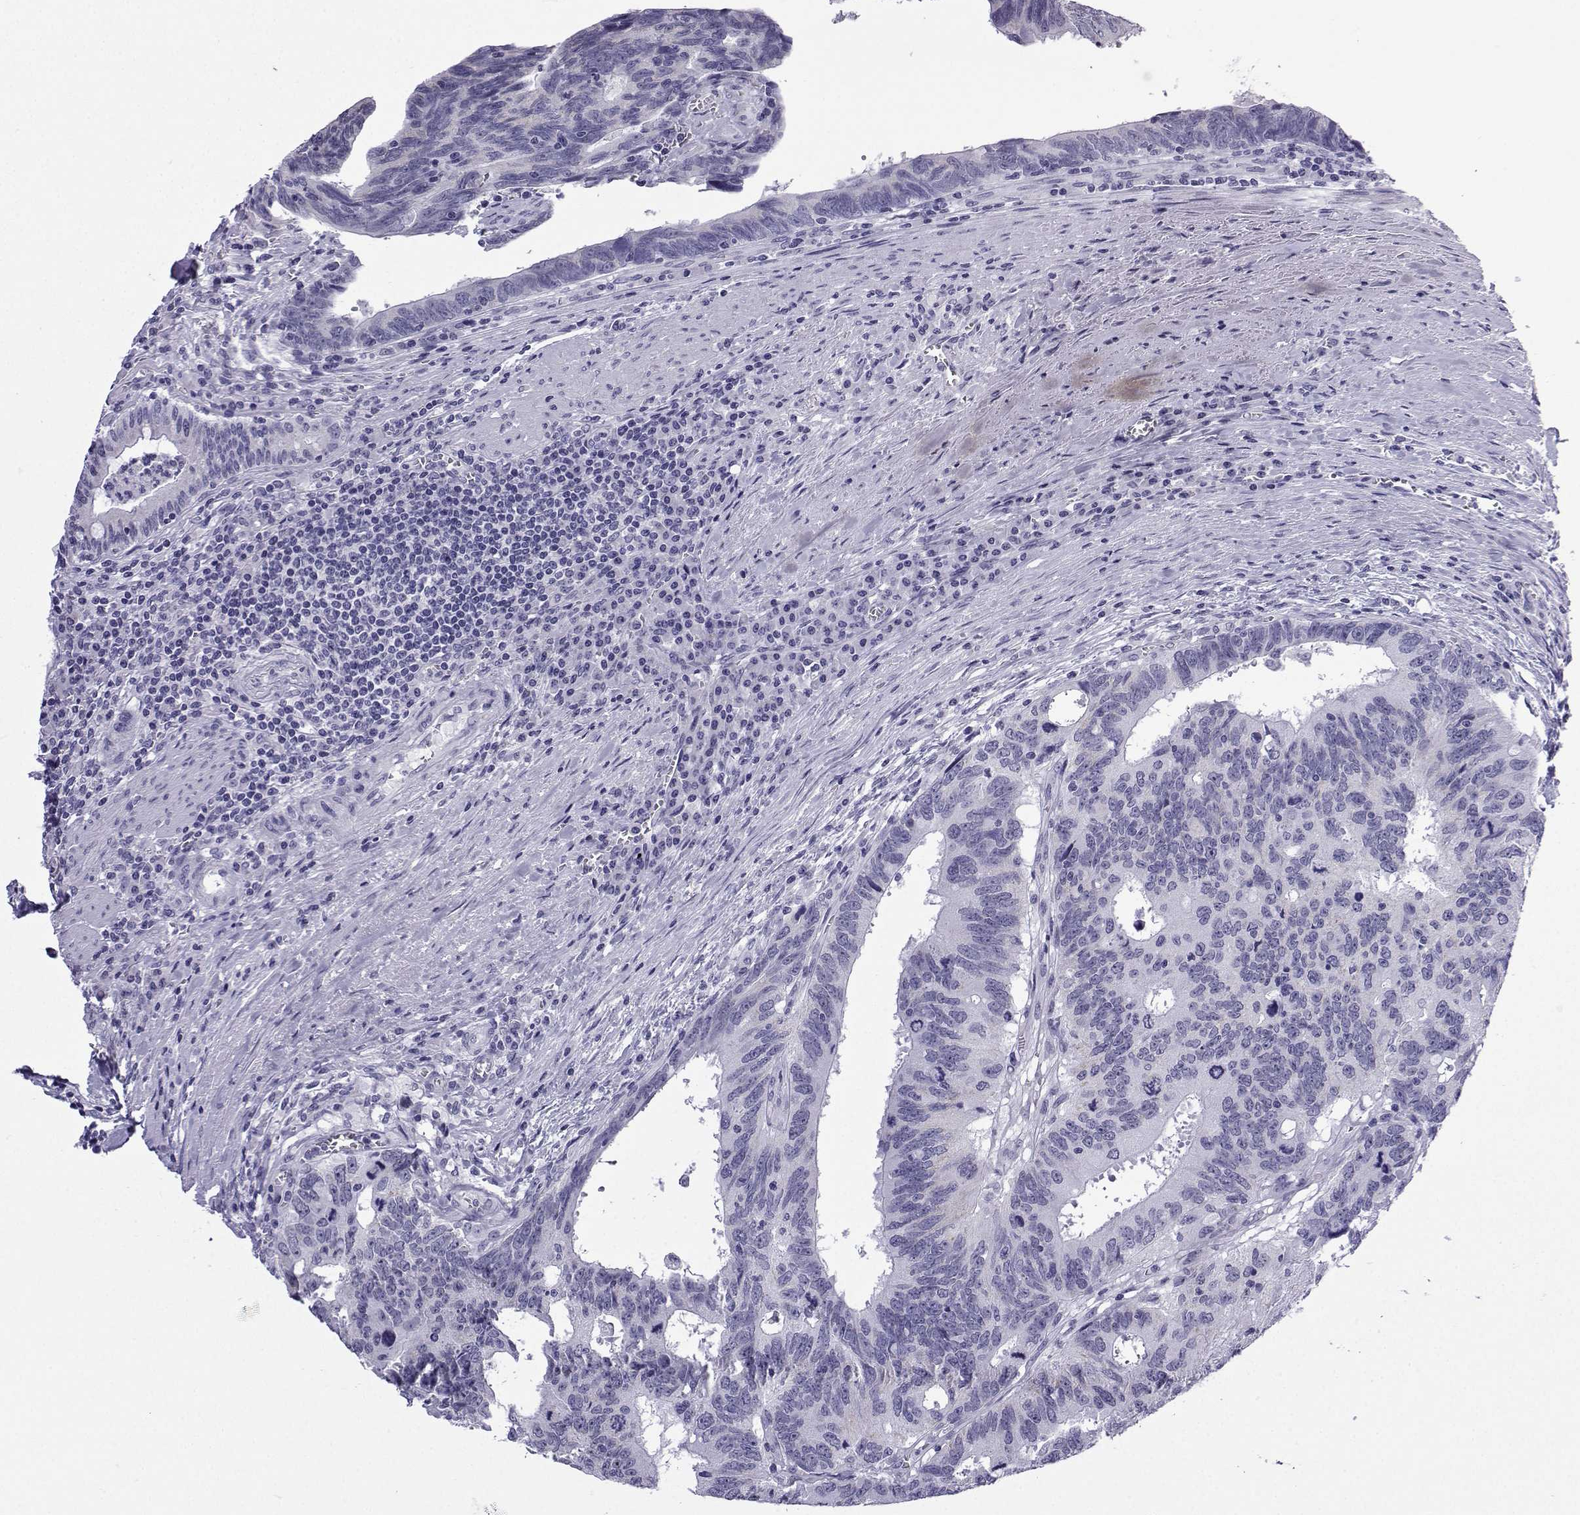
{"staining": {"intensity": "negative", "quantity": "none", "location": "none"}, "tissue": "colorectal cancer", "cell_type": "Tumor cells", "image_type": "cancer", "snomed": [{"axis": "morphology", "description": "Adenocarcinoma, NOS"}, {"axis": "topography", "description": "Colon"}], "caption": "This photomicrograph is of colorectal cancer (adenocarcinoma) stained with IHC to label a protein in brown with the nuclei are counter-stained blue. There is no positivity in tumor cells. Brightfield microscopy of immunohistochemistry stained with DAB (brown) and hematoxylin (blue), captured at high magnification.", "gene": "ACRBP", "patient": {"sex": "female", "age": 77}}